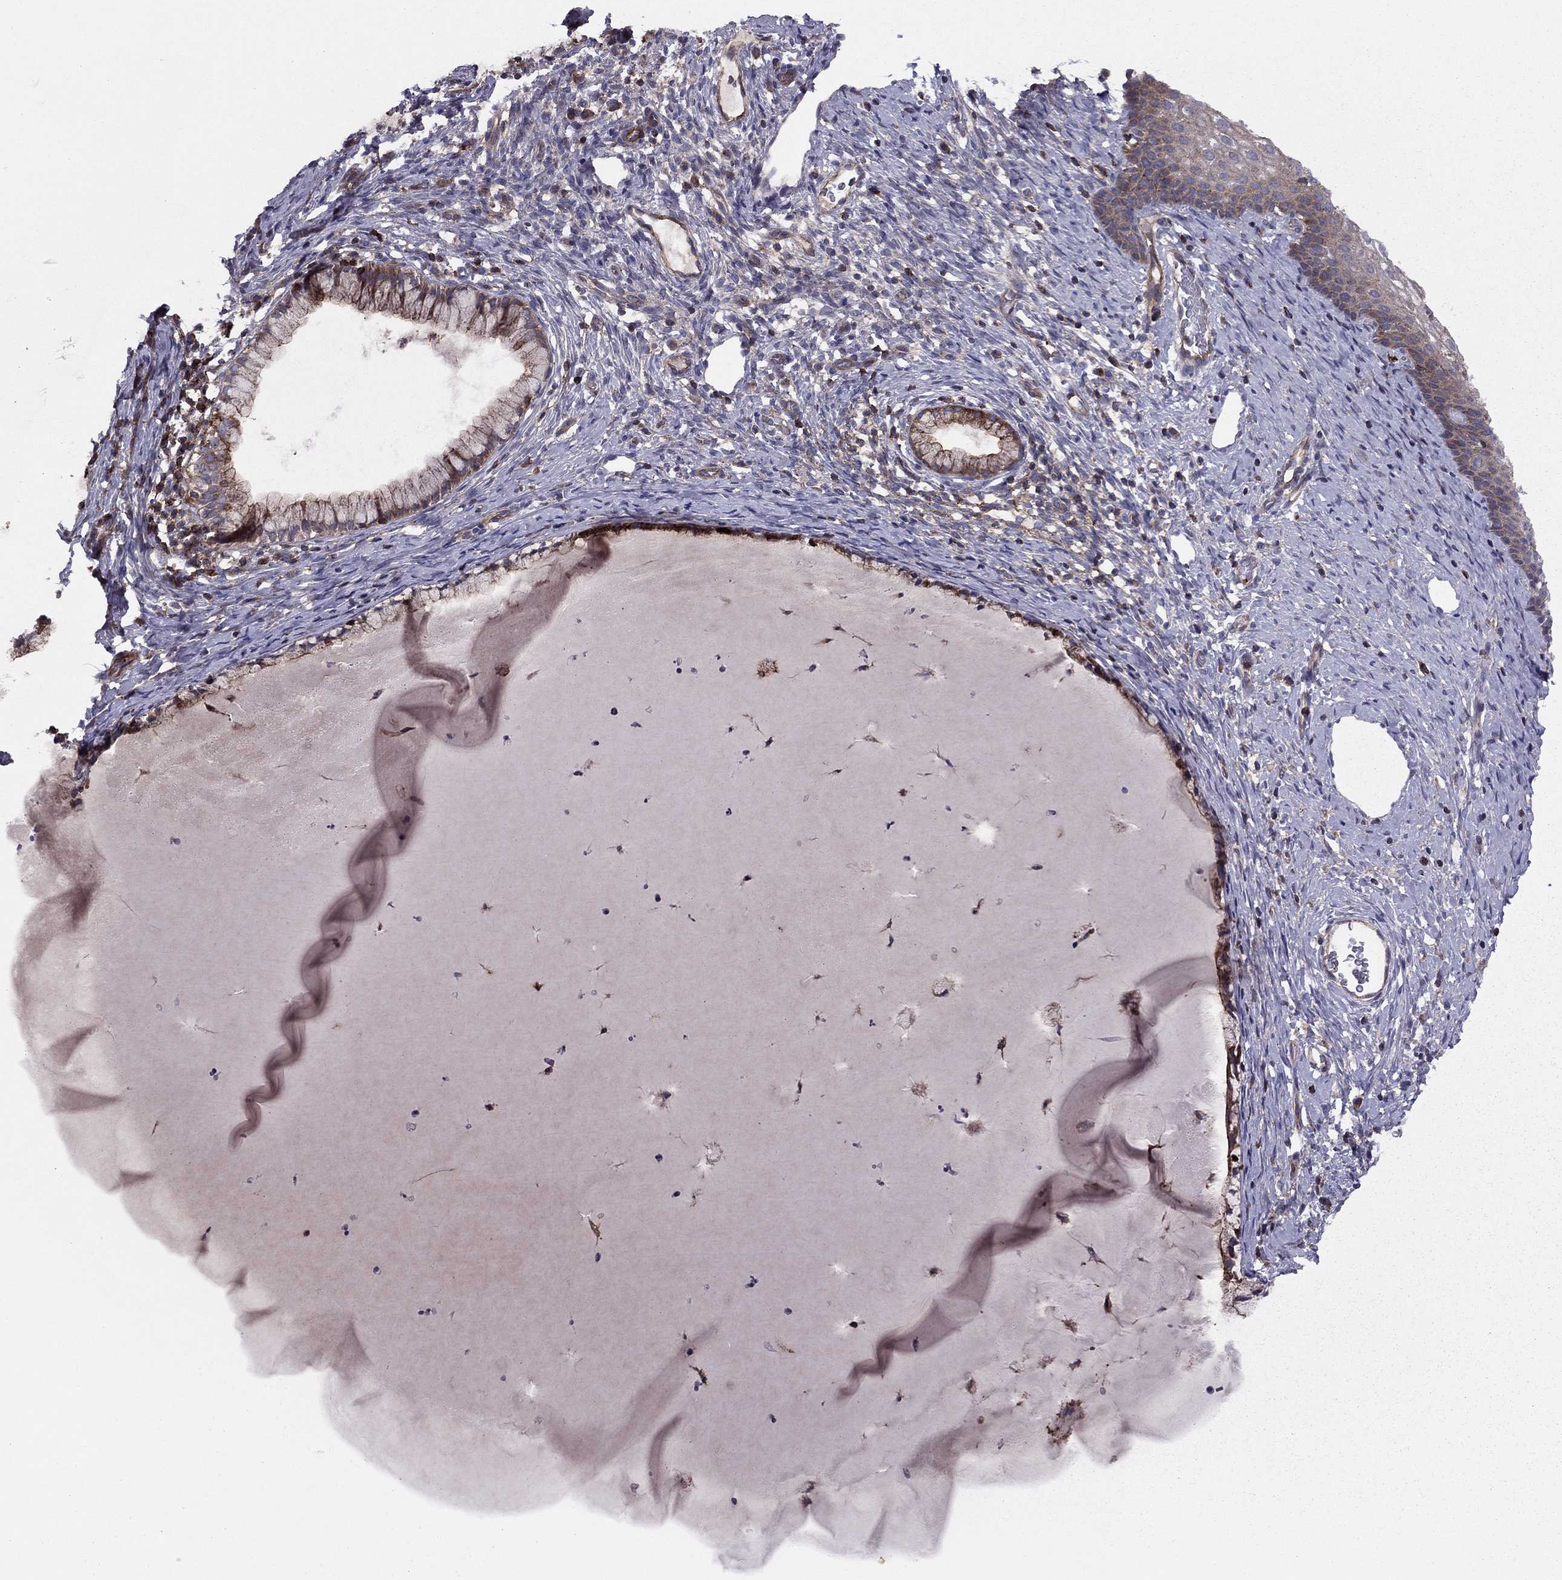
{"staining": {"intensity": "moderate", "quantity": "<25%", "location": "cytoplasmic/membranous"}, "tissue": "cervix", "cell_type": "Glandular cells", "image_type": "normal", "snomed": [{"axis": "morphology", "description": "Normal tissue, NOS"}, {"axis": "topography", "description": "Cervix"}], "caption": "About <25% of glandular cells in normal human cervix reveal moderate cytoplasmic/membranous protein positivity as visualized by brown immunohistochemical staining.", "gene": "ALG6", "patient": {"sex": "female", "age": 39}}